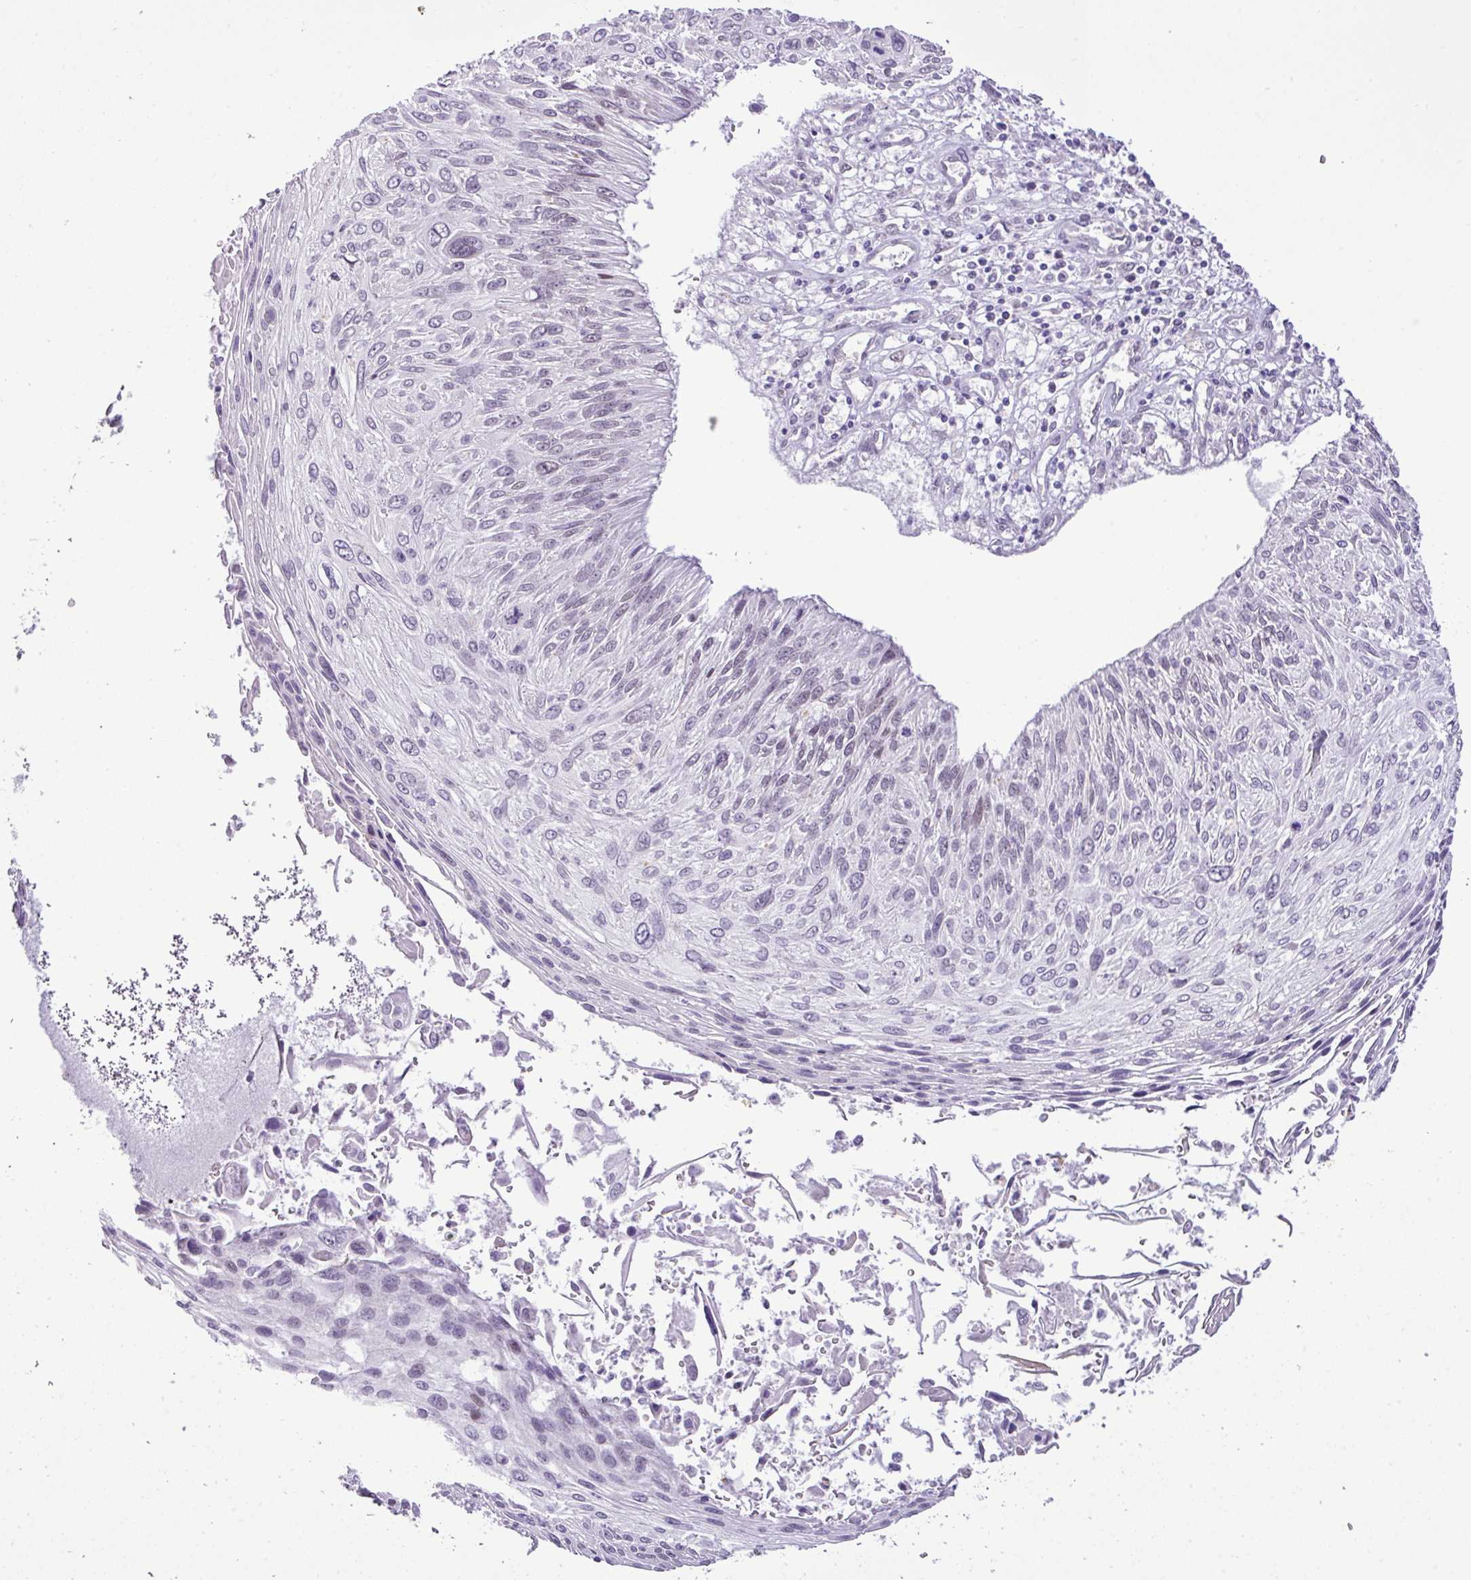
{"staining": {"intensity": "weak", "quantity": "<25%", "location": "nuclear"}, "tissue": "cervical cancer", "cell_type": "Tumor cells", "image_type": "cancer", "snomed": [{"axis": "morphology", "description": "Squamous cell carcinoma, NOS"}, {"axis": "topography", "description": "Cervix"}], "caption": "A histopathology image of human cervical squamous cell carcinoma is negative for staining in tumor cells. Nuclei are stained in blue.", "gene": "YLPM1", "patient": {"sex": "female", "age": 51}}